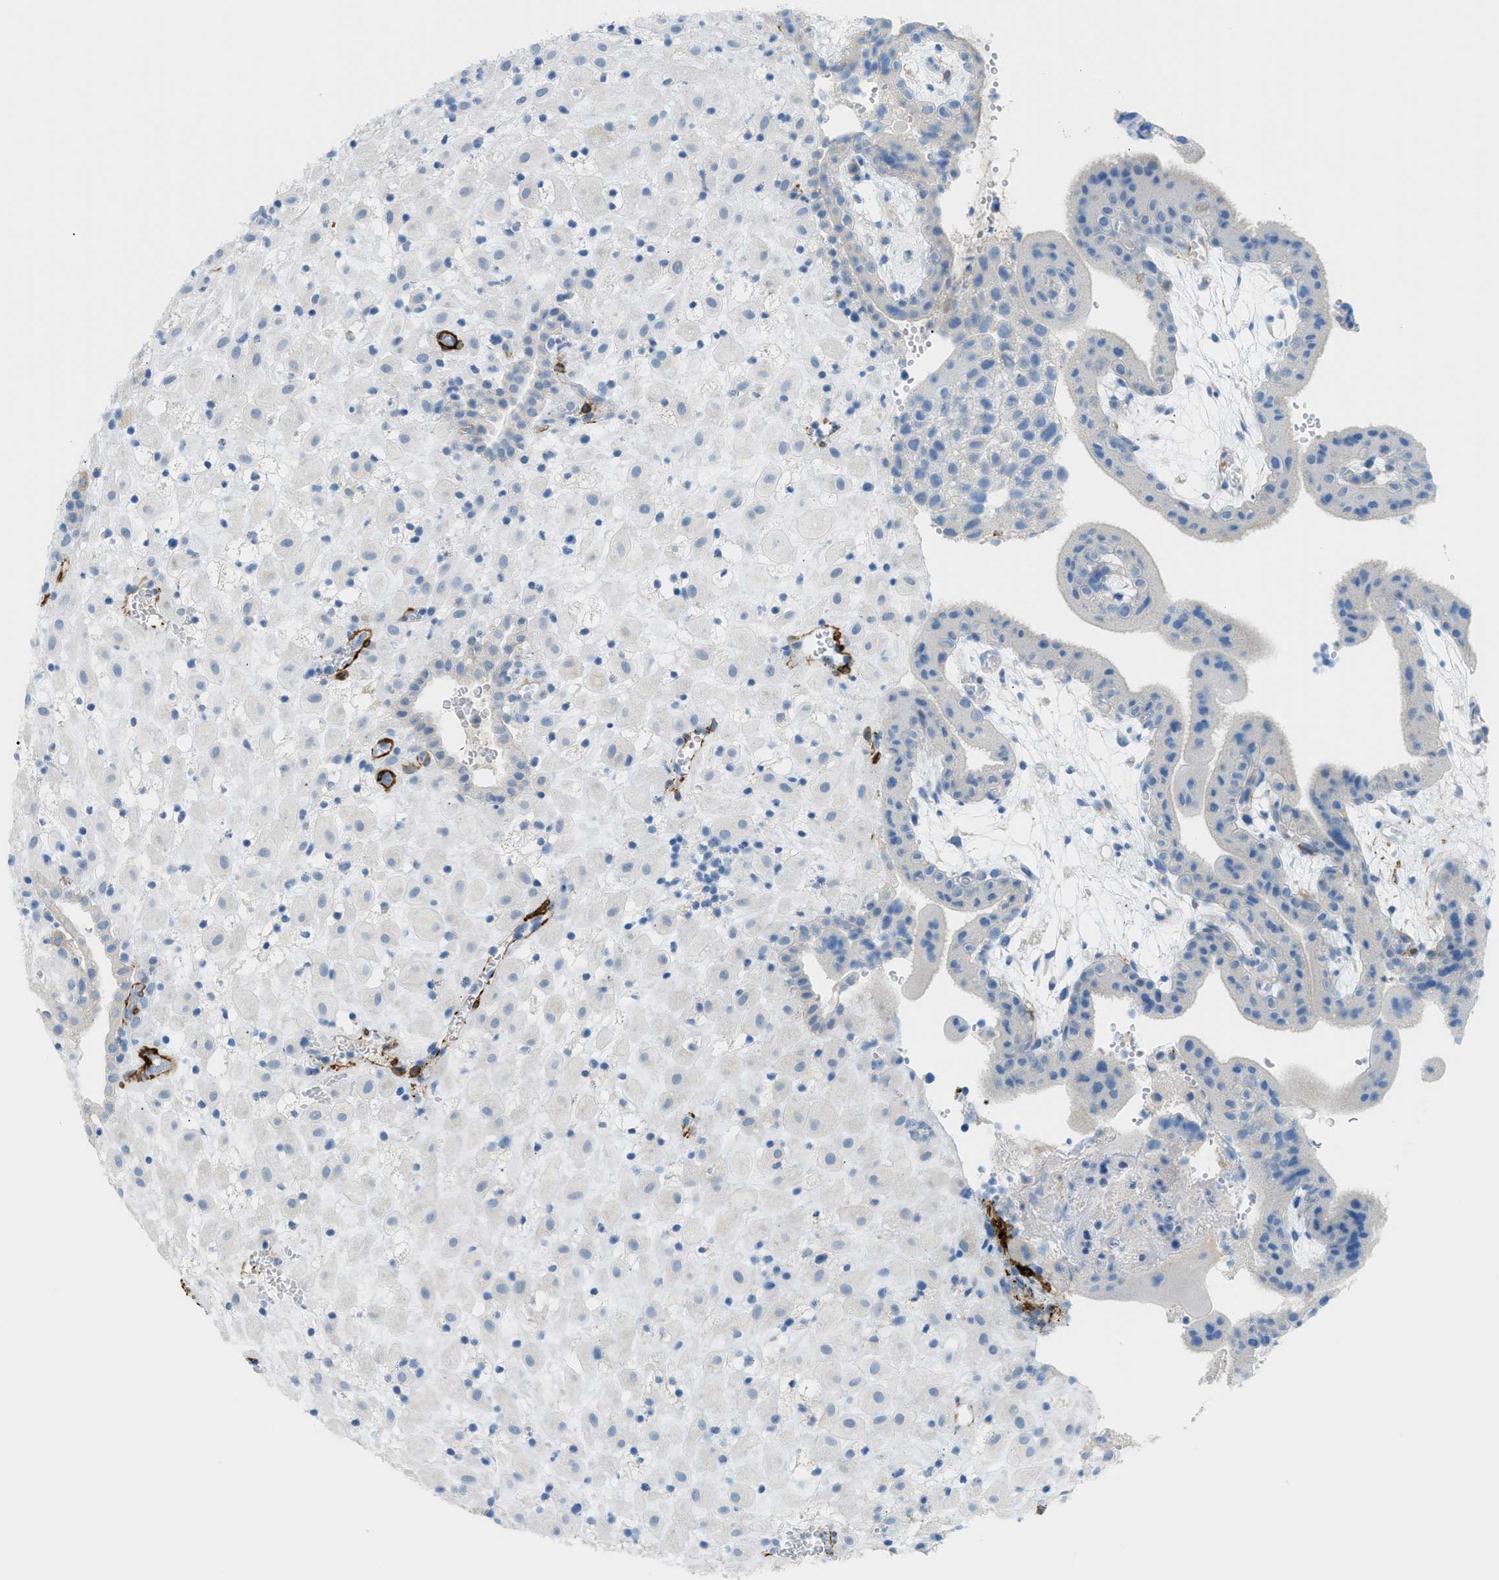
{"staining": {"intensity": "negative", "quantity": "none", "location": "none"}, "tissue": "placenta", "cell_type": "Decidual cells", "image_type": "normal", "snomed": [{"axis": "morphology", "description": "Normal tissue, NOS"}, {"axis": "topography", "description": "Placenta"}], "caption": "Immunohistochemistry (IHC) of benign placenta exhibits no expression in decidual cells. (DAB (3,3'-diaminobenzidine) immunohistochemistry with hematoxylin counter stain).", "gene": "MYH11", "patient": {"sex": "female", "age": 18}}